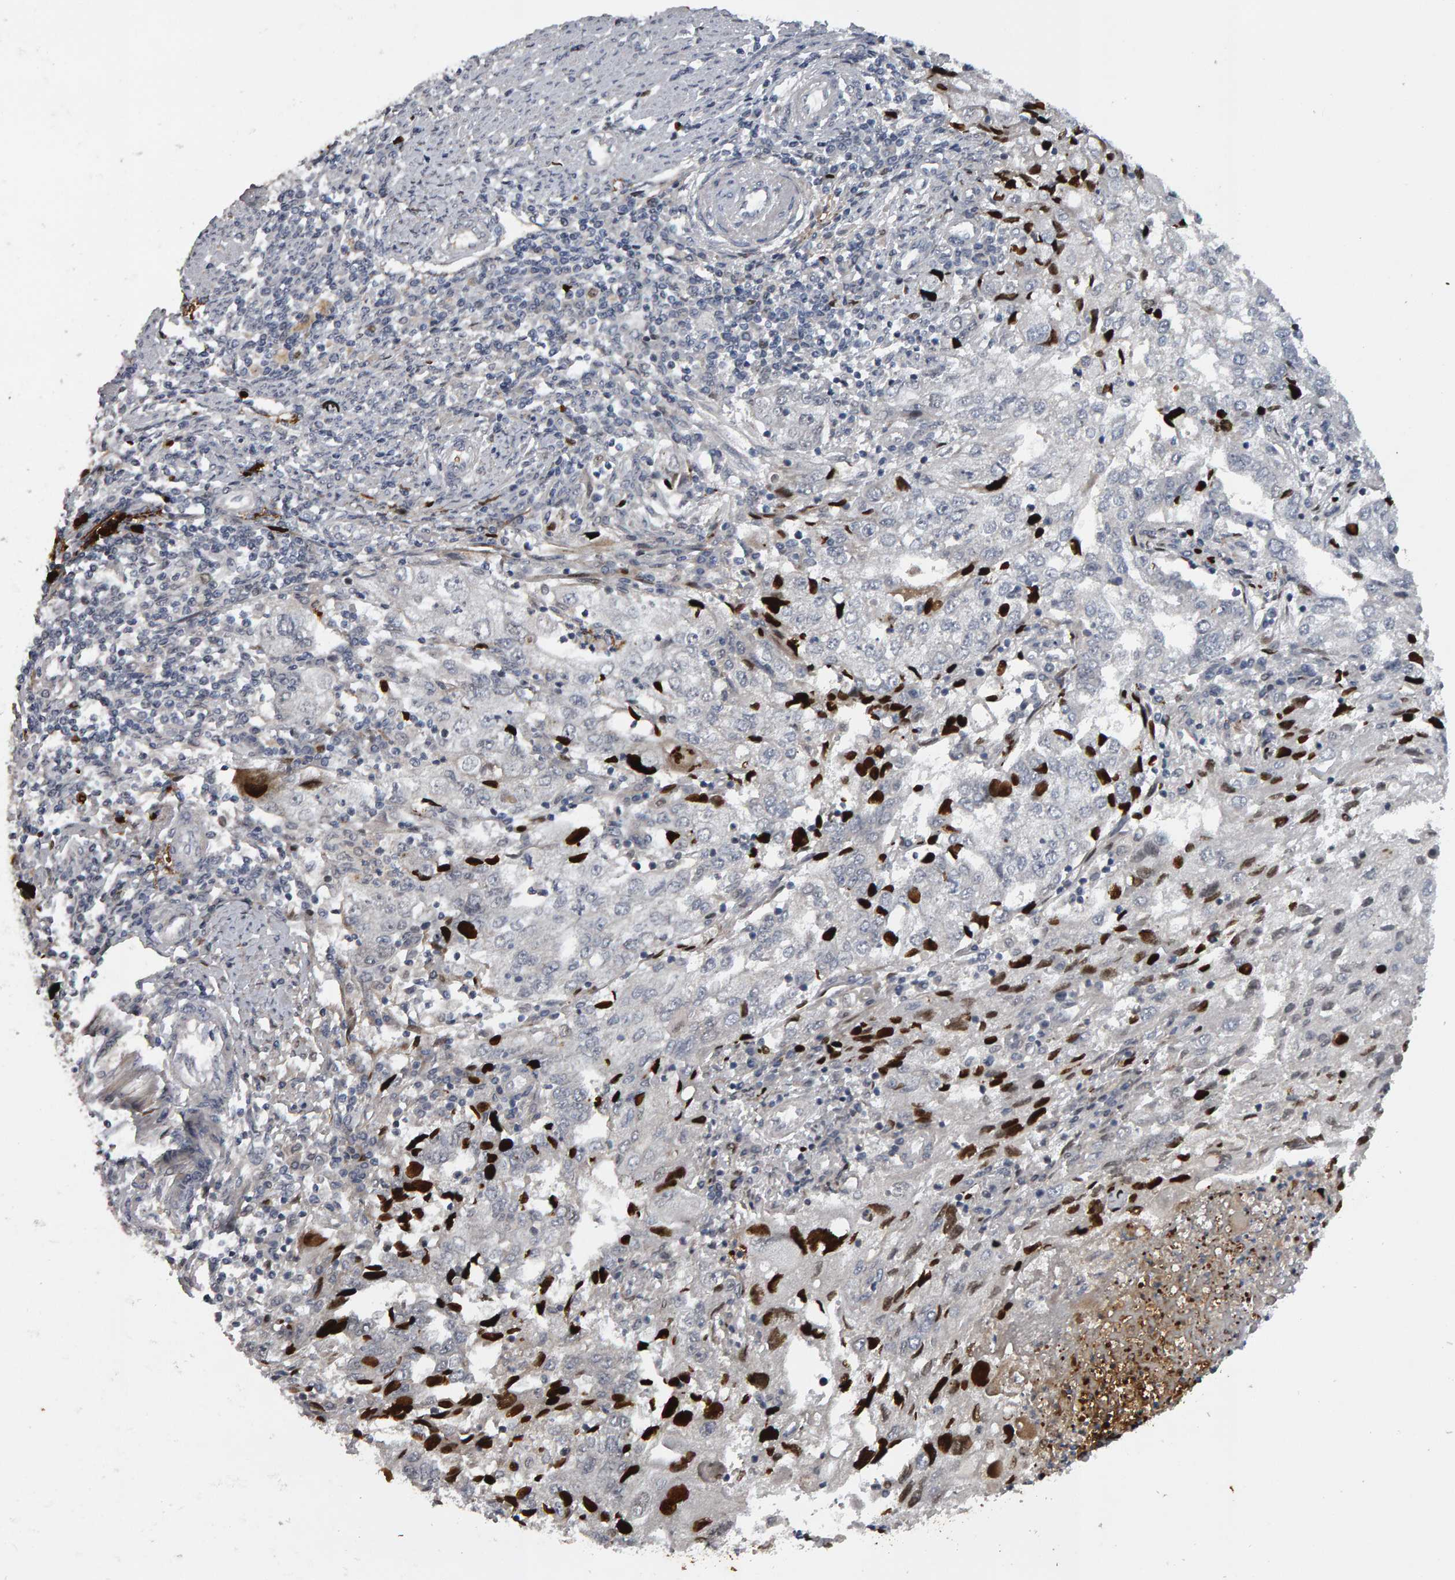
{"staining": {"intensity": "negative", "quantity": "none", "location": "none"}, "tissue": "endometrial cancer", "cell_type": "Tumor cells", "image_type": "cancer", "snomed": [{"axis": "morphology", "description": "Adenocarcinoma, NOS"}, {"axis": "topography", "description": "Endometrium"}], "caption": "Immunohistochemistry (IHC) micrograph of neoplastic tissue: adenocarcinoma (endometrial) stained with DAB exhibits no significant protein expression in tumor cells. Nuclei are stained in blue.", "gene": "IPO8", "patient": {"sex": "female", "age": 49}}